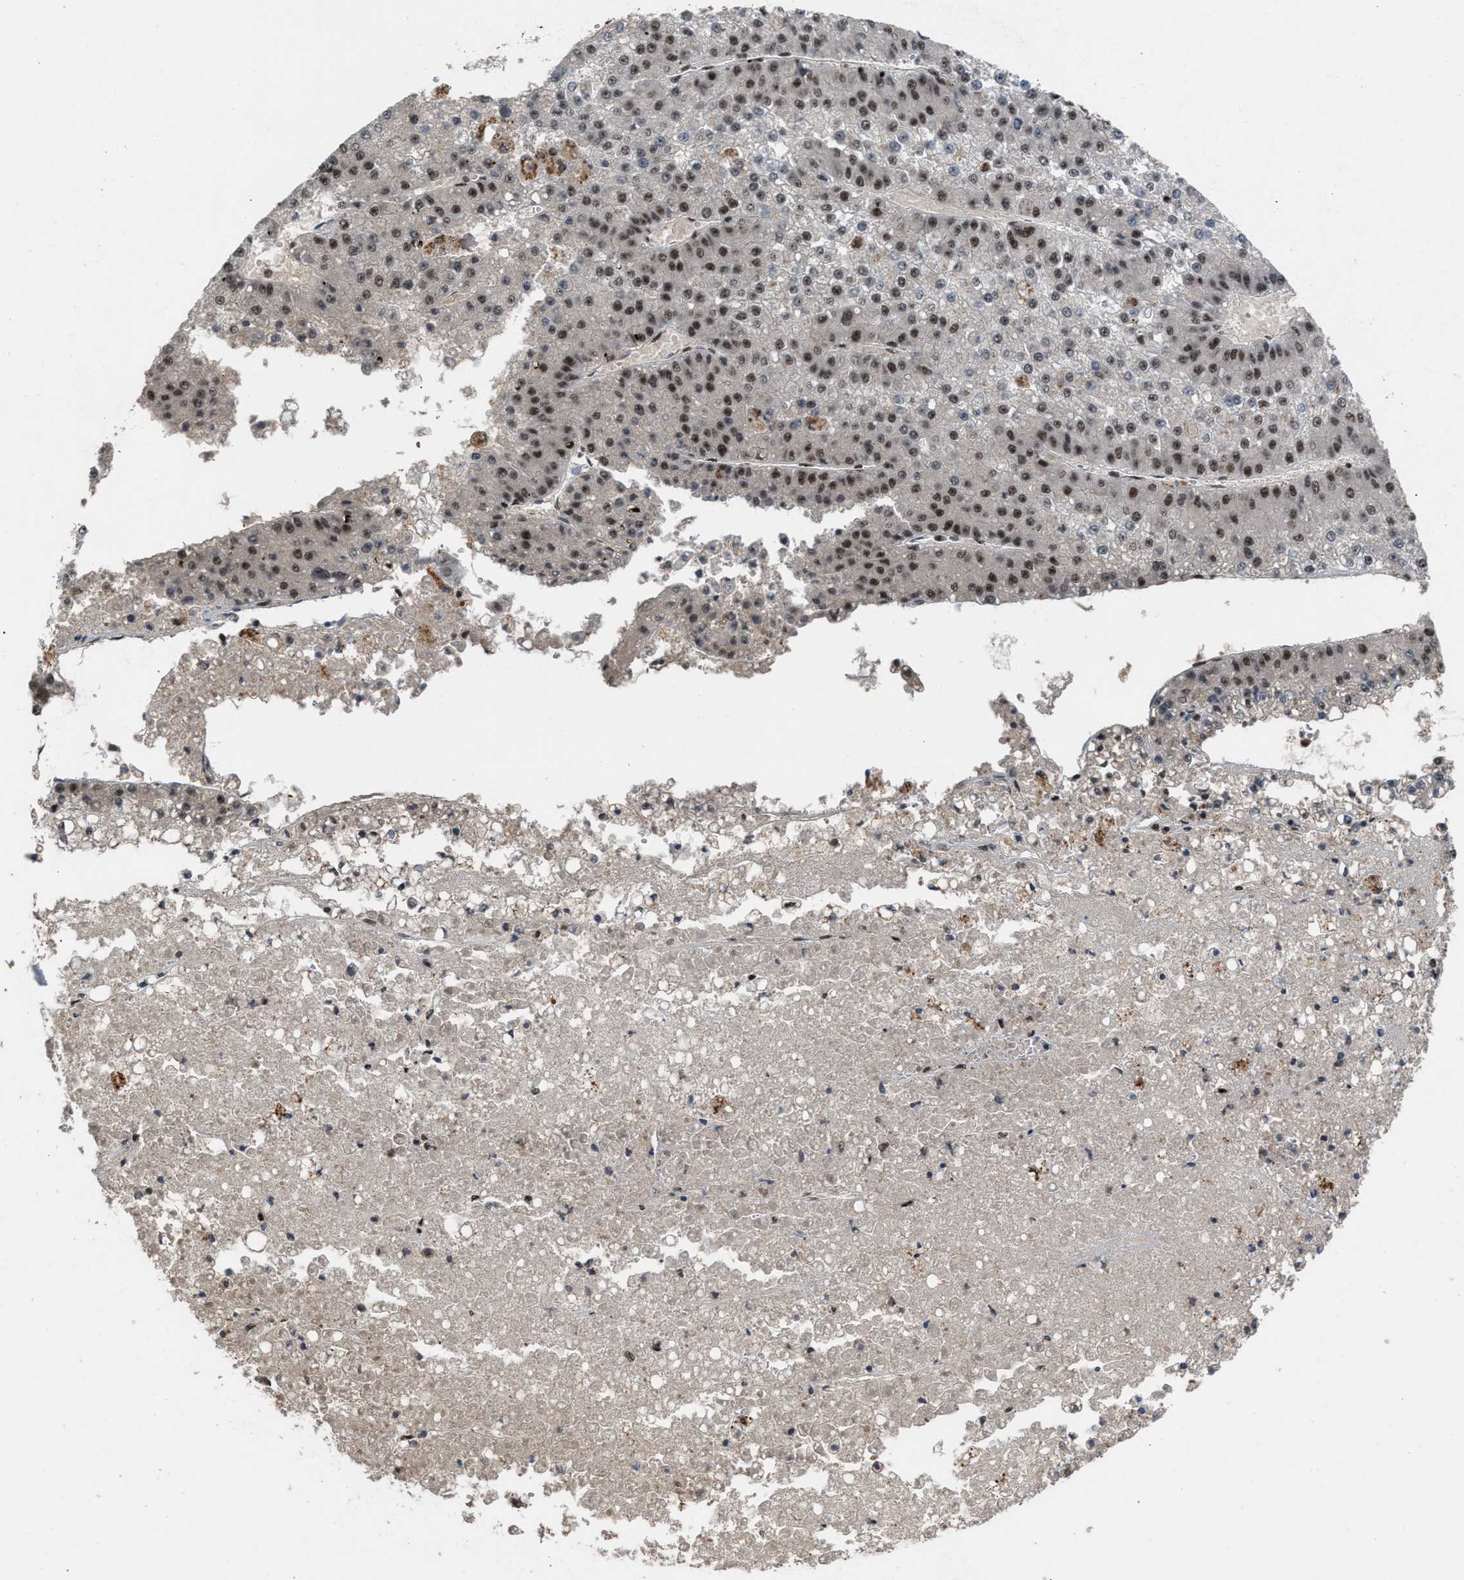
{"staining": {"intensity": "moderate", "quantity": ">75%", "location": "nuclear"}, "tissue": "liver cancer", "cell_type": "Tumor cells", "image_type": "cancer", "snomed": [{"axis": "morphology", "description": "Carcinoma, Hepatocellular, NOS"}, {"axis": "topography", "description": "Liver"}], "caption": "This is an image of immunohistochemistry staining of liver hepatocellular carcinoma, which shows moderate expression in the nuclear of tumor cells.", "gene": "PRPF4", "patient": {"sex": "female", "age": 73}}